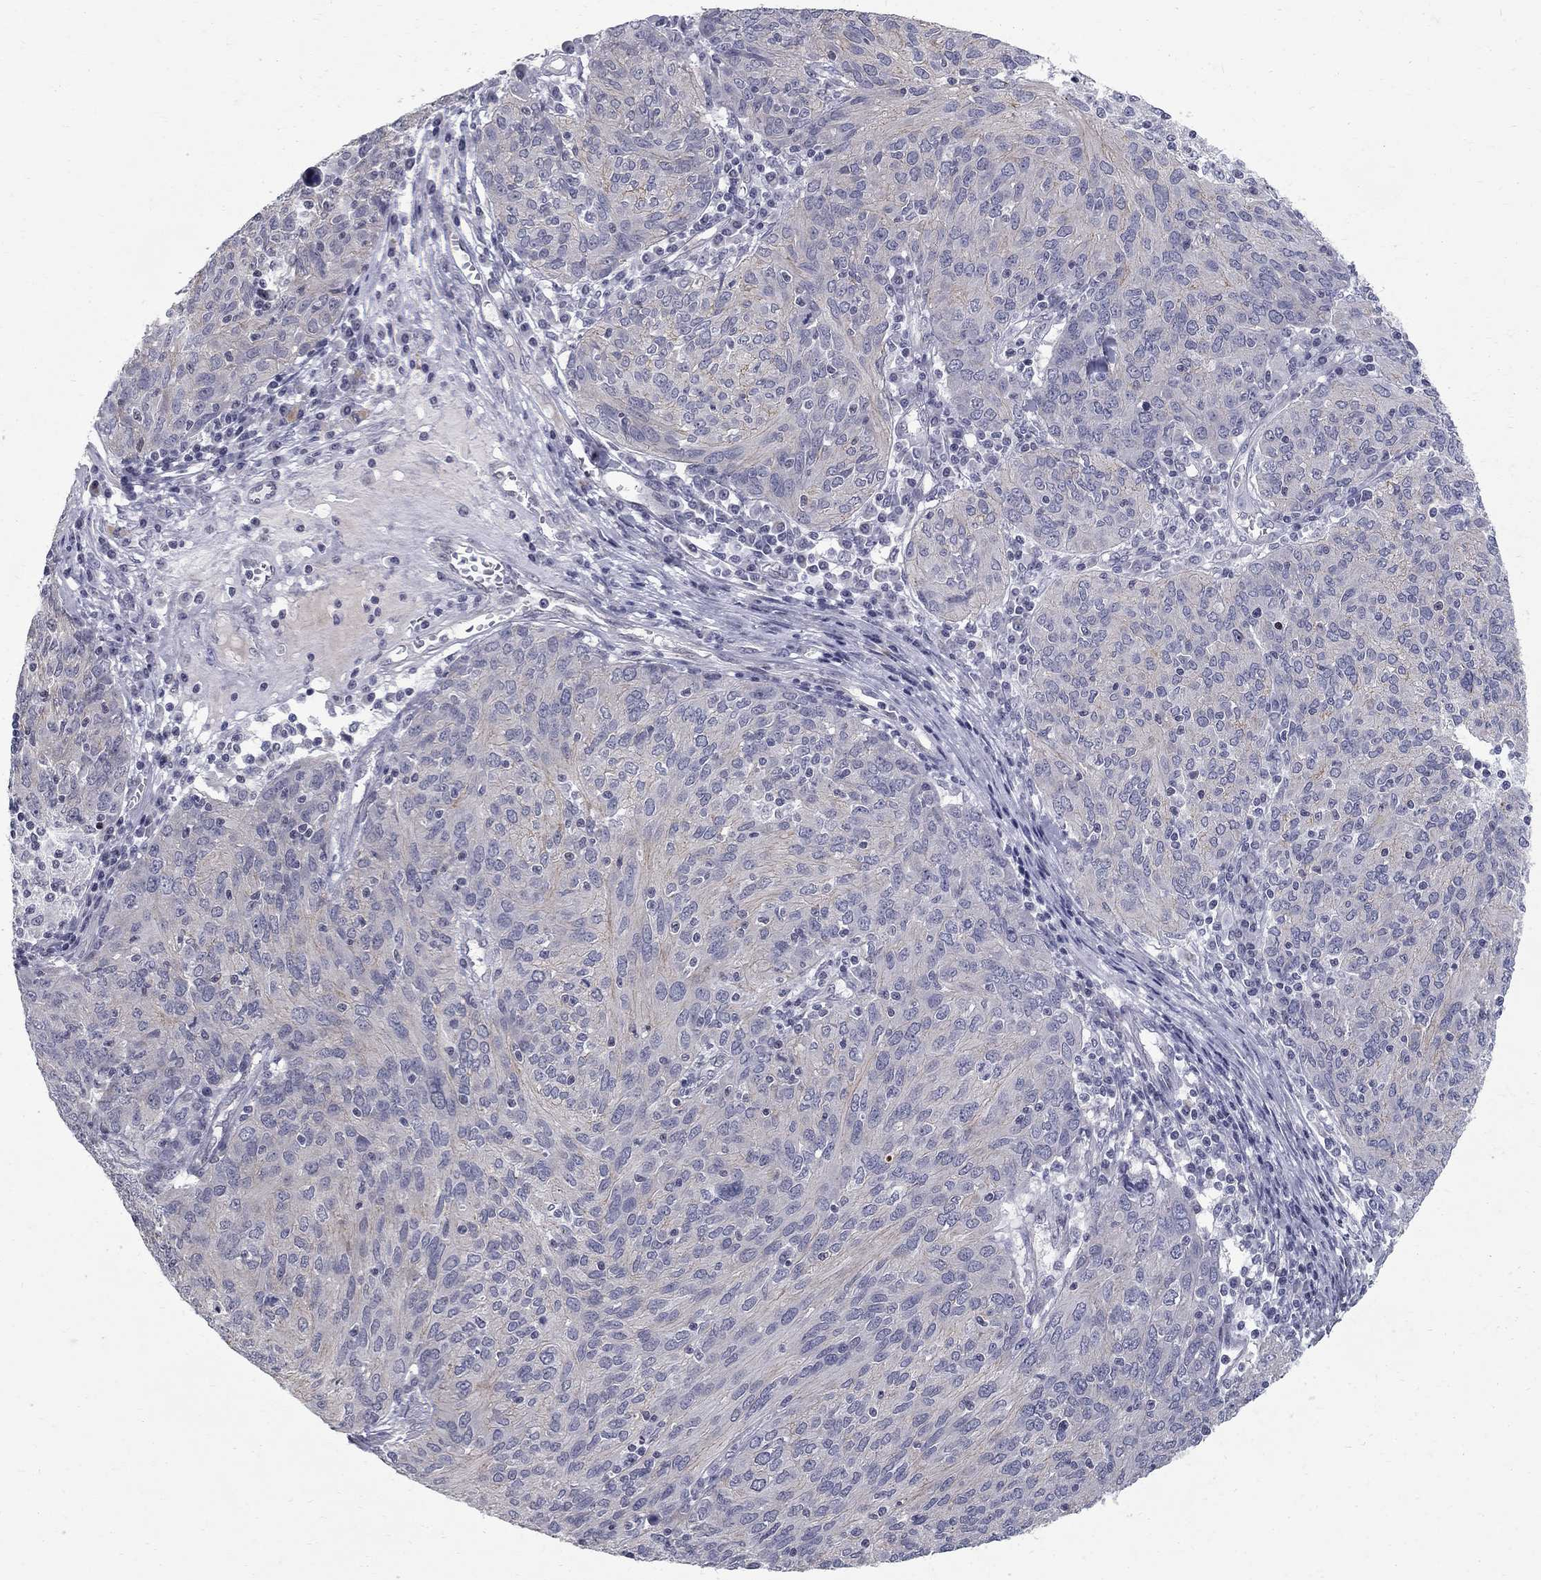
{"staining": {"intensity": "negative", "quantity": "none", "location": "none"}, "tissue": "ovarian cancer", "cell_type": "Tumor cells", "image_type": "cancer", "snomed": [{"axis": "morphology", "description": "Carcinoma, endometroid"}, {"axis": "topography", "description": "Ovary"}], "caption": "The photomicrograph exhibits no staining of tumor cells in ovarian endometroid carcinoma.", "gene": "CLIC6", "patient": {"sex": "female", "age": 50}}